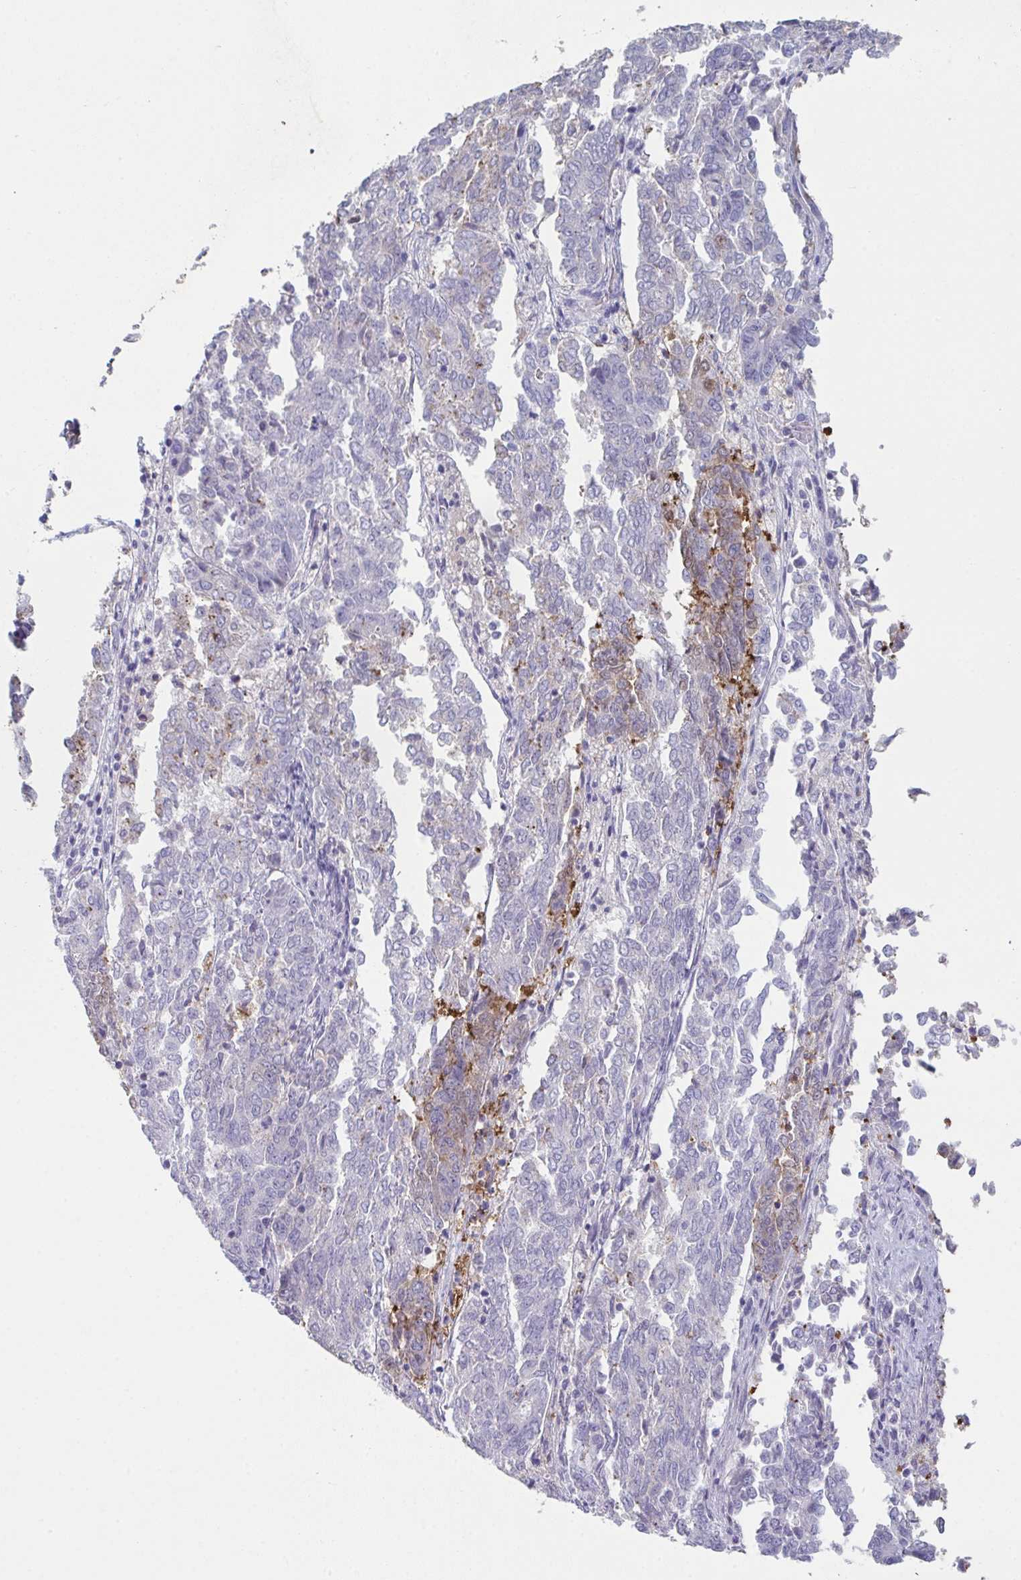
{"staining": {"intensity": "weak", "quantity": "<25%", "location": "cytoplasmic/membranous"}, "tissue": "endometrial cancer", "cell_type": "Tumor cells", "image_type": "cancer", "snomed": [{"axis": "morphology", "description": "Adenocarcinoma, NOS"}, {"axis": "topography", "description": "Endometrium"}], "caption": "This is an immunohistochemistry micrograph of human endometrial adenocarcinoma. There is no positivity in tumor cells.", "gene": "ADAM21", "patient": {"sex": "female", "age": 80}}